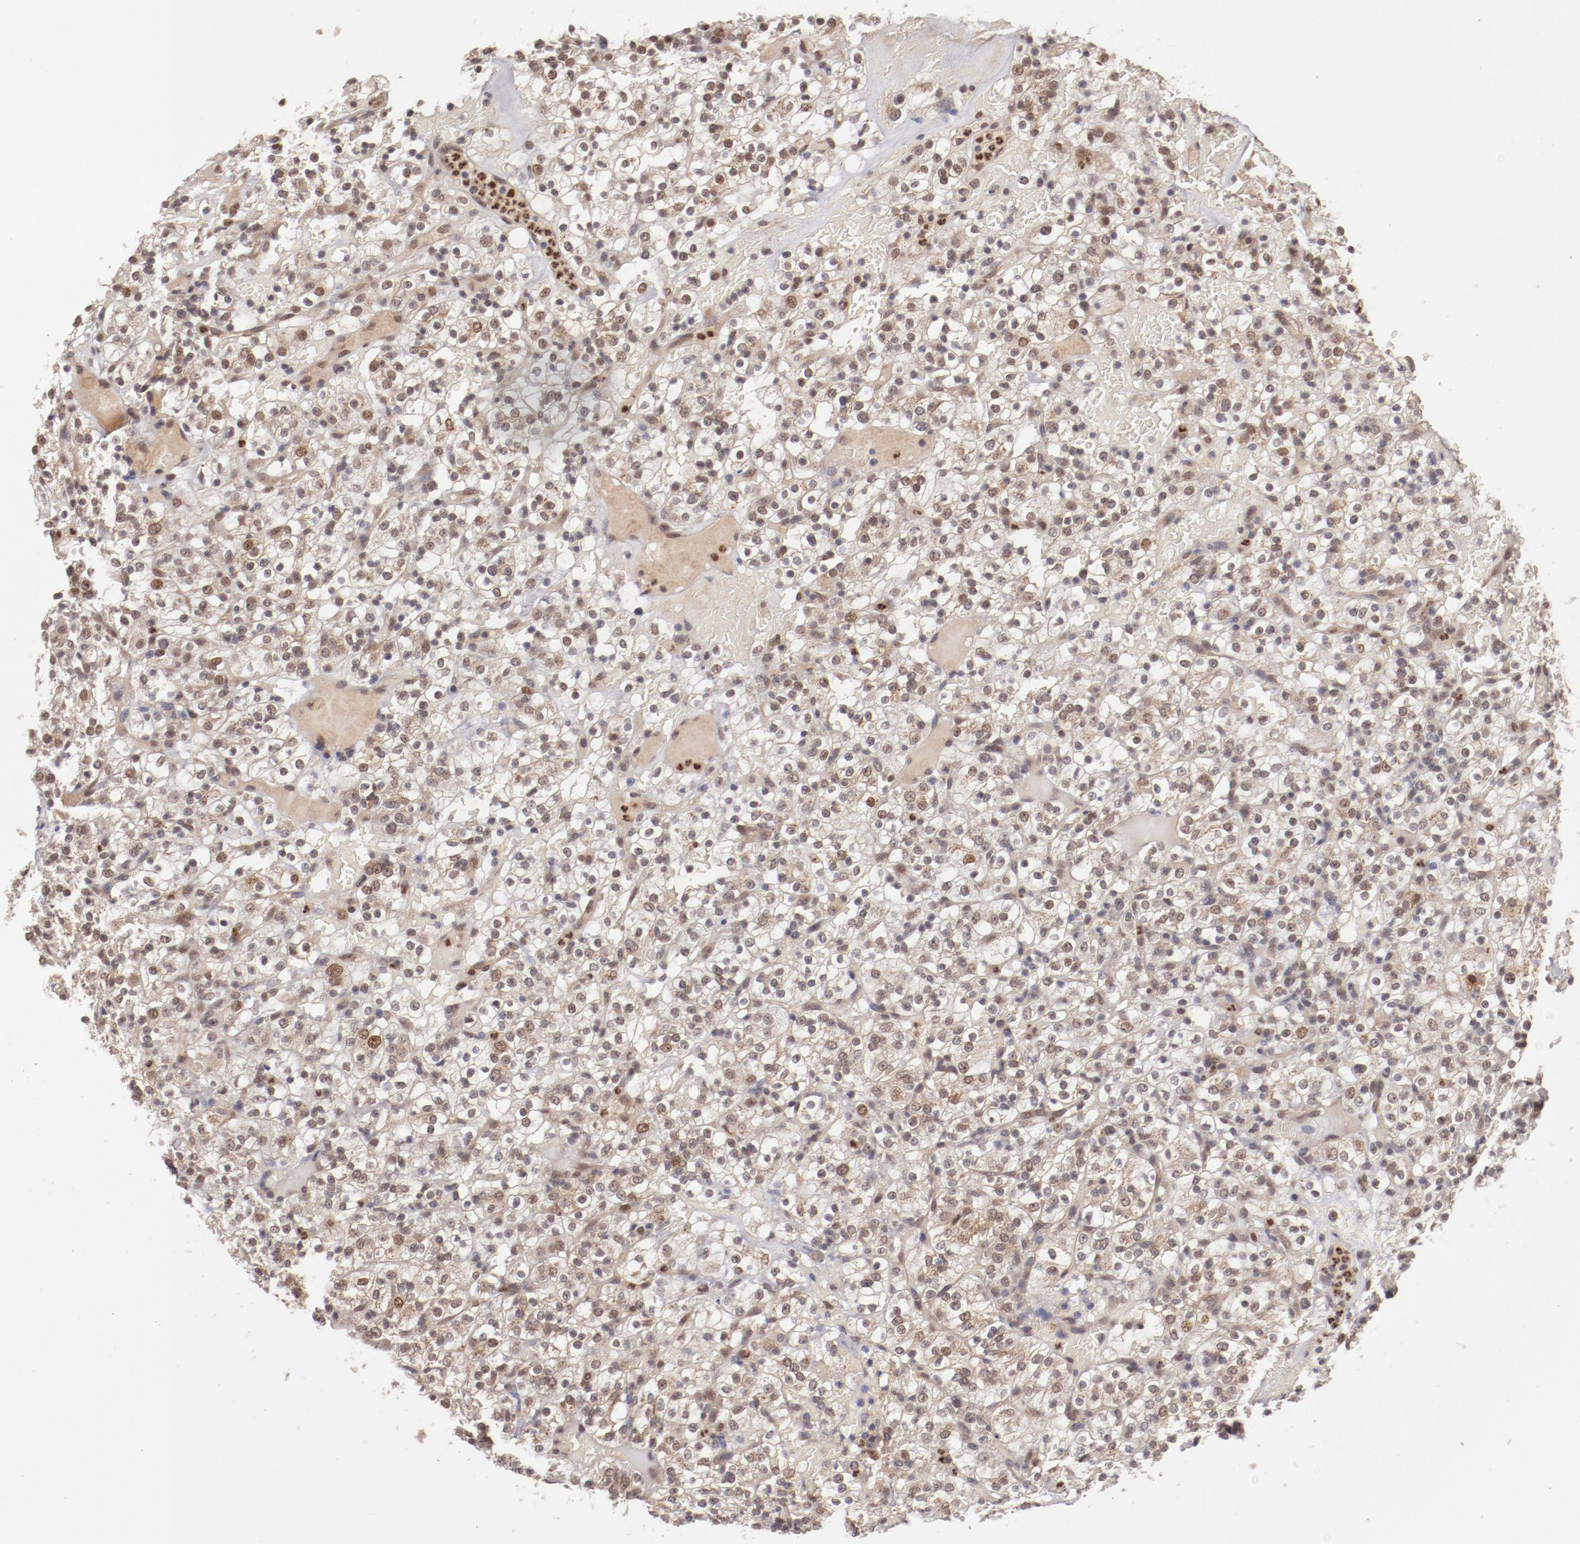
{"staining": {"intensity": "weak", "quantity": "25%-75%", "location": "nuclear"}, "tissue": "renal cancer", "cell_type": "Tumor cells", "image_type": "cancer", "snomed": [{"axis": "morphology", "description": "Normal tissue, NOS"}, {"axis": "morphology", "description": "Adenocarcinoma, NOS"}, {"axis": "topography", "description": "Kidney"}], "caption": "Tumor cells exhibit weak nuclear expression in about 25%-75% of cells in renal adenocarcinoma. Immunohistochemistry stains the protein of interest in brown and the nuclei are stained blue.", "gene": "NFE2", "patient": {"sex": "female", "age": 72}}